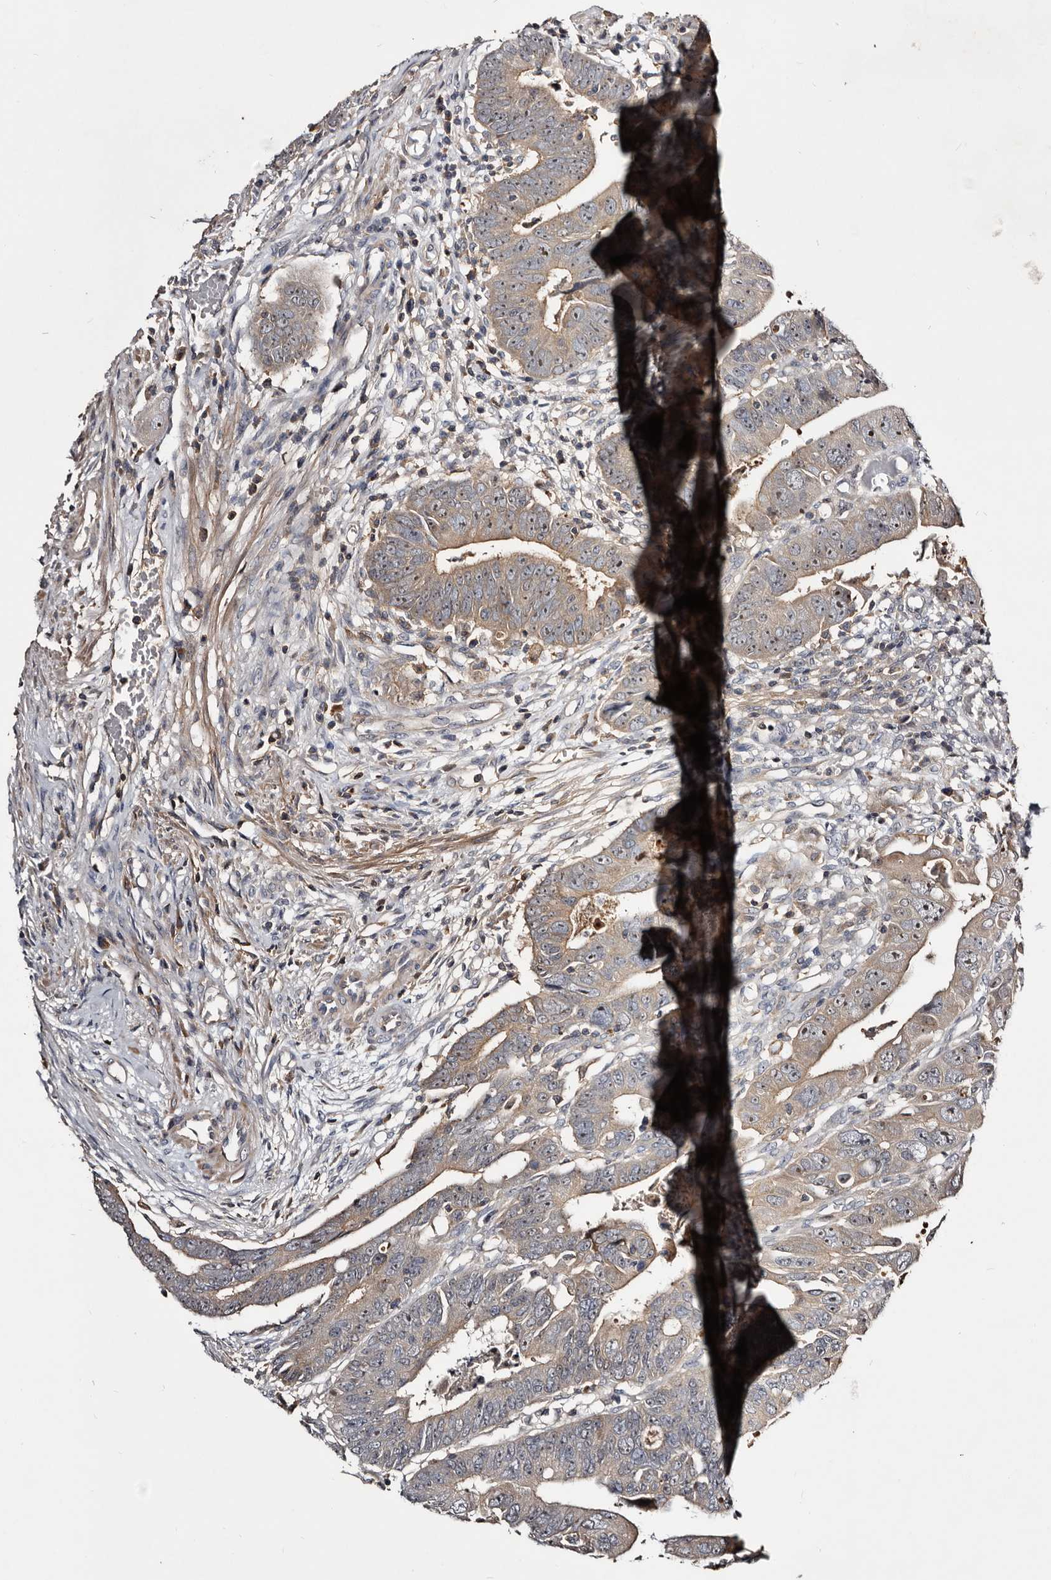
{"staining": {"intensity": "weak", "quantity": "25%-75%", "location": "cytoplasmic/membranous"}, "tissue": "colorectal cancer", "cell_type": "Tumor cells", "image_type": "cancer", "snomed": [{"axis": "morphology", "description": "Adenocarcinoma, NOS"}, {"axis": "topography", "description": "Rectum"}], "caption": "This photomicrograph exhibits colorectal cancer (adenocarcinoma) stained with IHC to label a protein in brown. The cytoplasmic/membranous of tumor cells show weak positivity for the protein. Nuclei are counter-stained blue.", "gene": "TTC39A", "patient": {"sex": "female", "age": 65}}